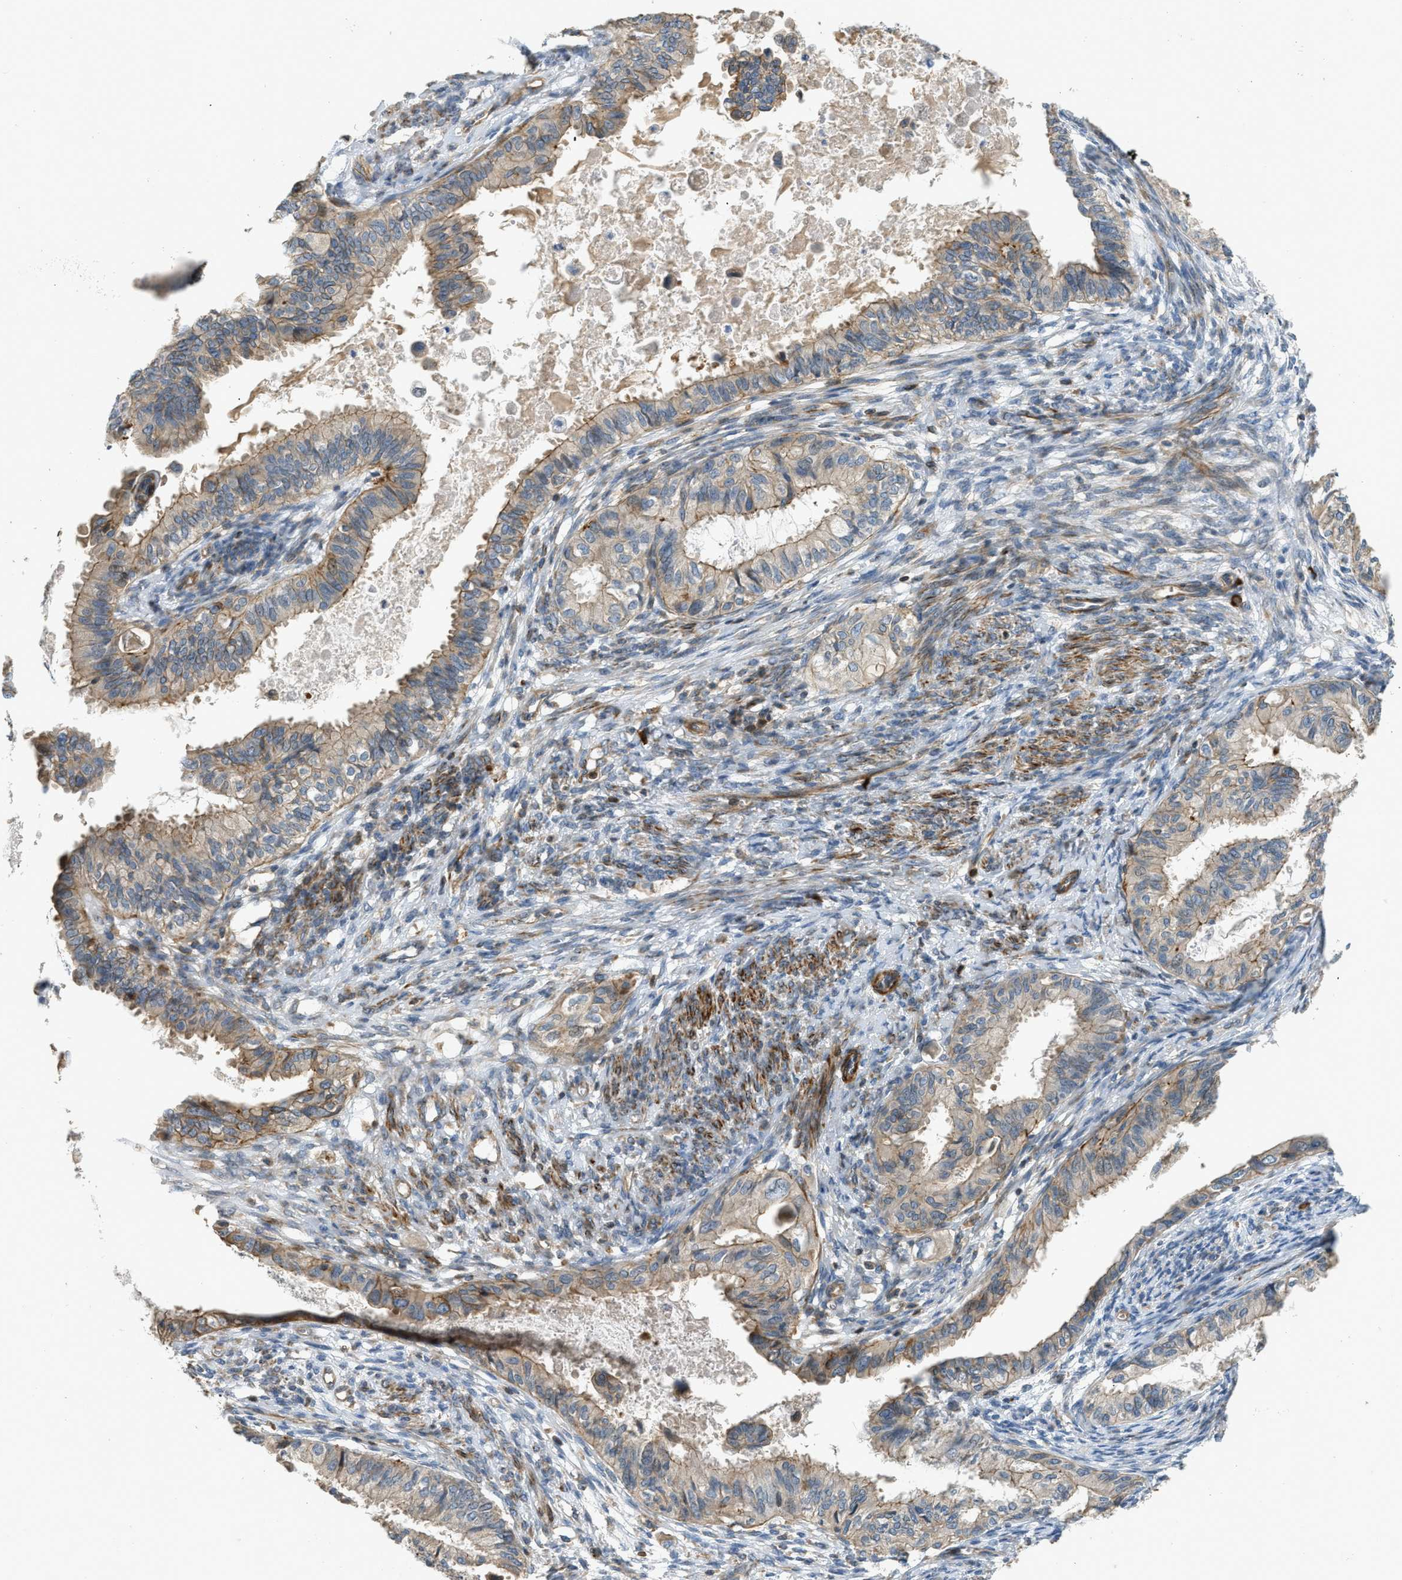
{"staining": {"intensity": "weak", "quantity": "25%-75%", "location": "cytoplasmic/membranous"}, "tissue": "cervical cancer", "cell_type": "Tumor cells", "image_type": "cancer", "snomed": [{"axis": "morphology", "description": "Normal tissue, NOS"}, {"axis": "morphology", "description": "Adenocarcinoma, NOS"}, {"axis": "topography", "description": "Cervix"}, {"axis": "topography", "description": "Endometrium"}], "caption": "This photomicrograph reveals immunohistochemistry staining of adenocarcinoma (cervical), with low weak cytoplasmic/membranous expression in approximately 25%-75% of tumor cells.", "gene": "BTN3A2", "patient": {"sex": "female", "age": 86}}